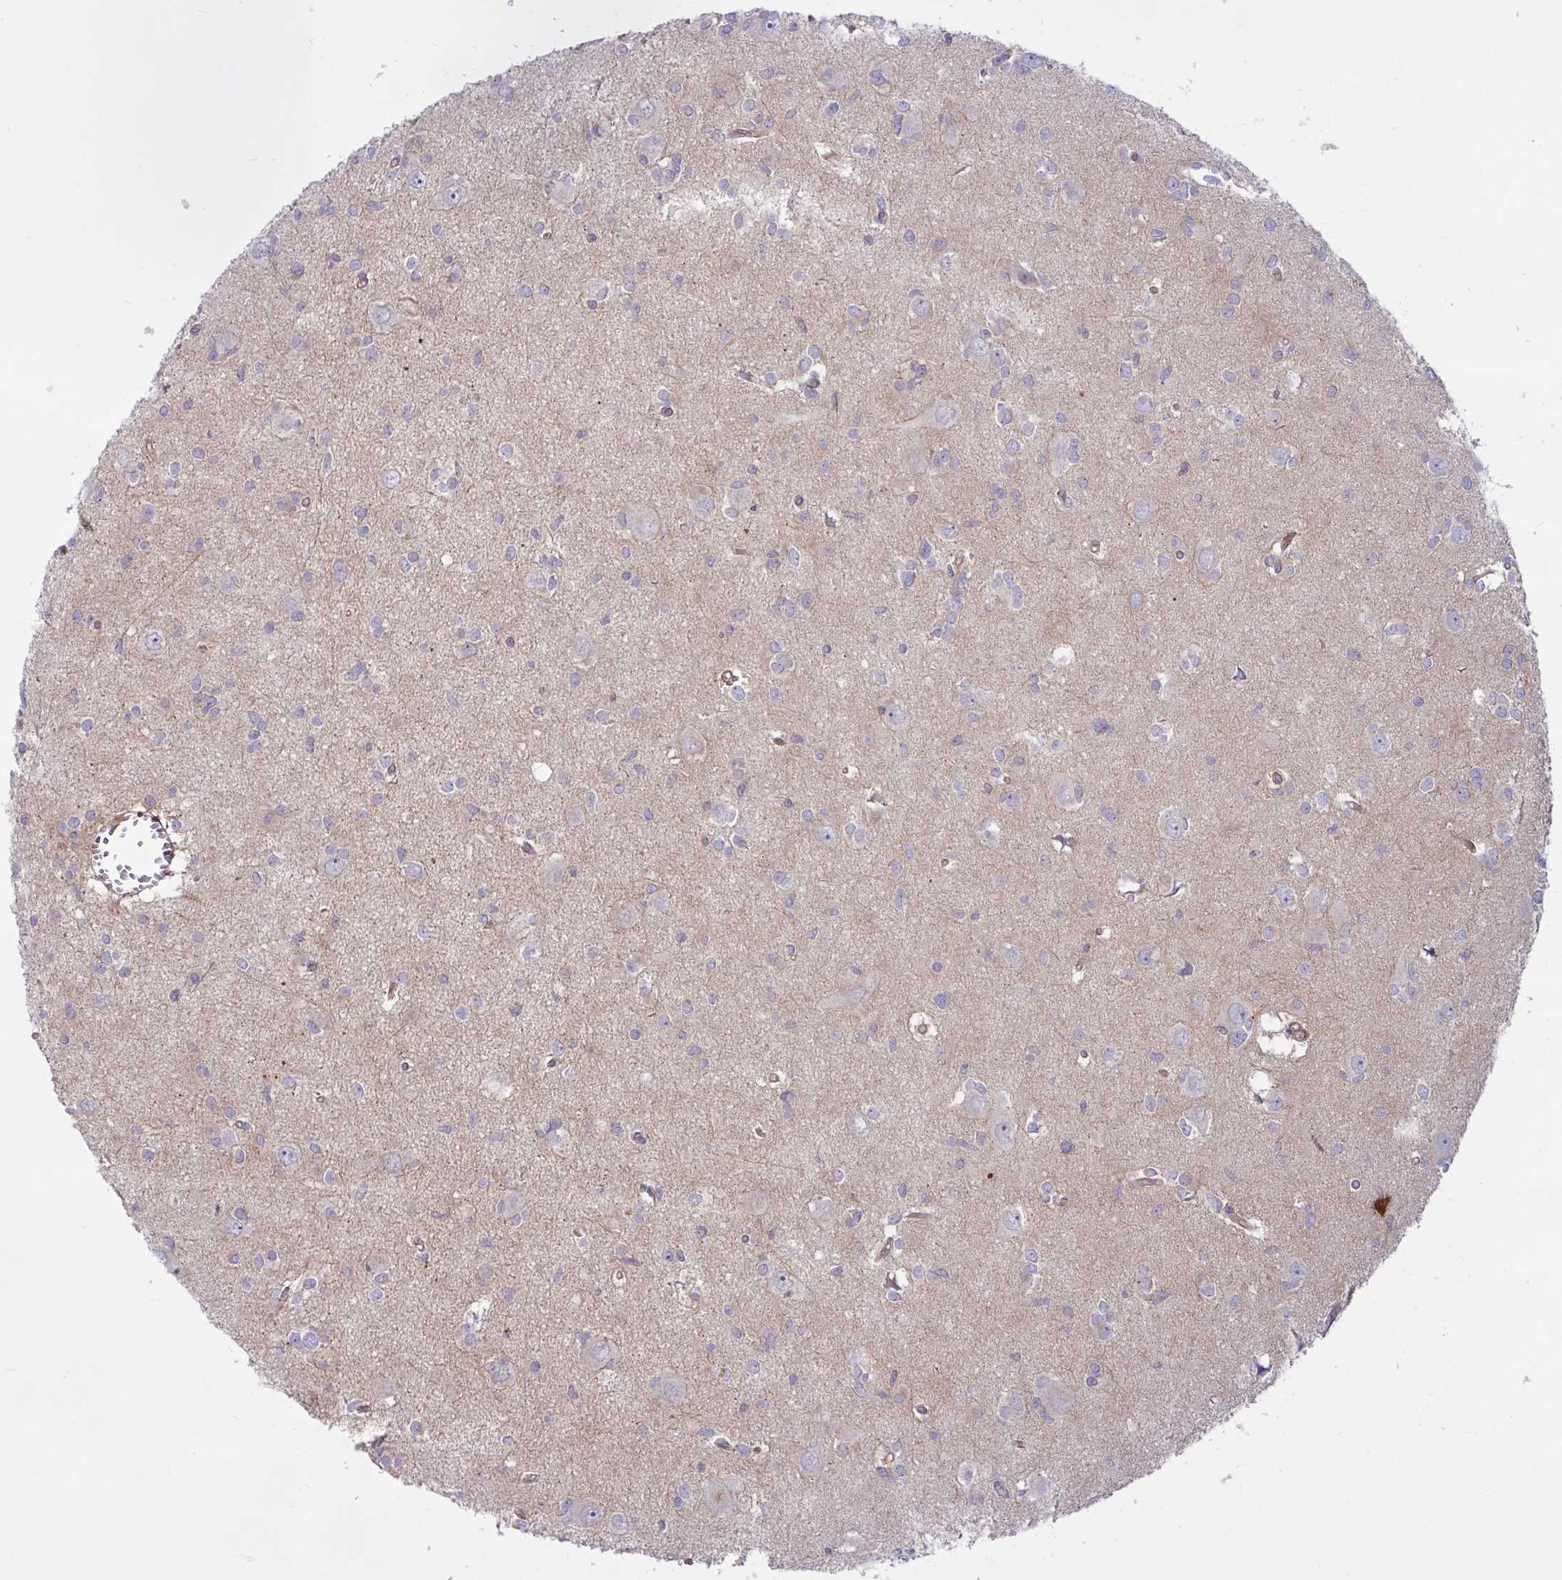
{"staining": {"intensity": "negative", "quantity": "none", "location": "none"}, "tissue": "glioma", "cell_type": "Tumor cells", "image_type": "cancer", "snomed": [{"axis": "morphology", "description": "Glioma, malignant, High grade"}, {"axis": "topography", "description": "Brain"}], "caption": "A histopathology image of glioma stained for a protein exhibits no brown staining in tumor cells.", "gene": "TANK", "patient": {"sex": "male", "age": 23}}